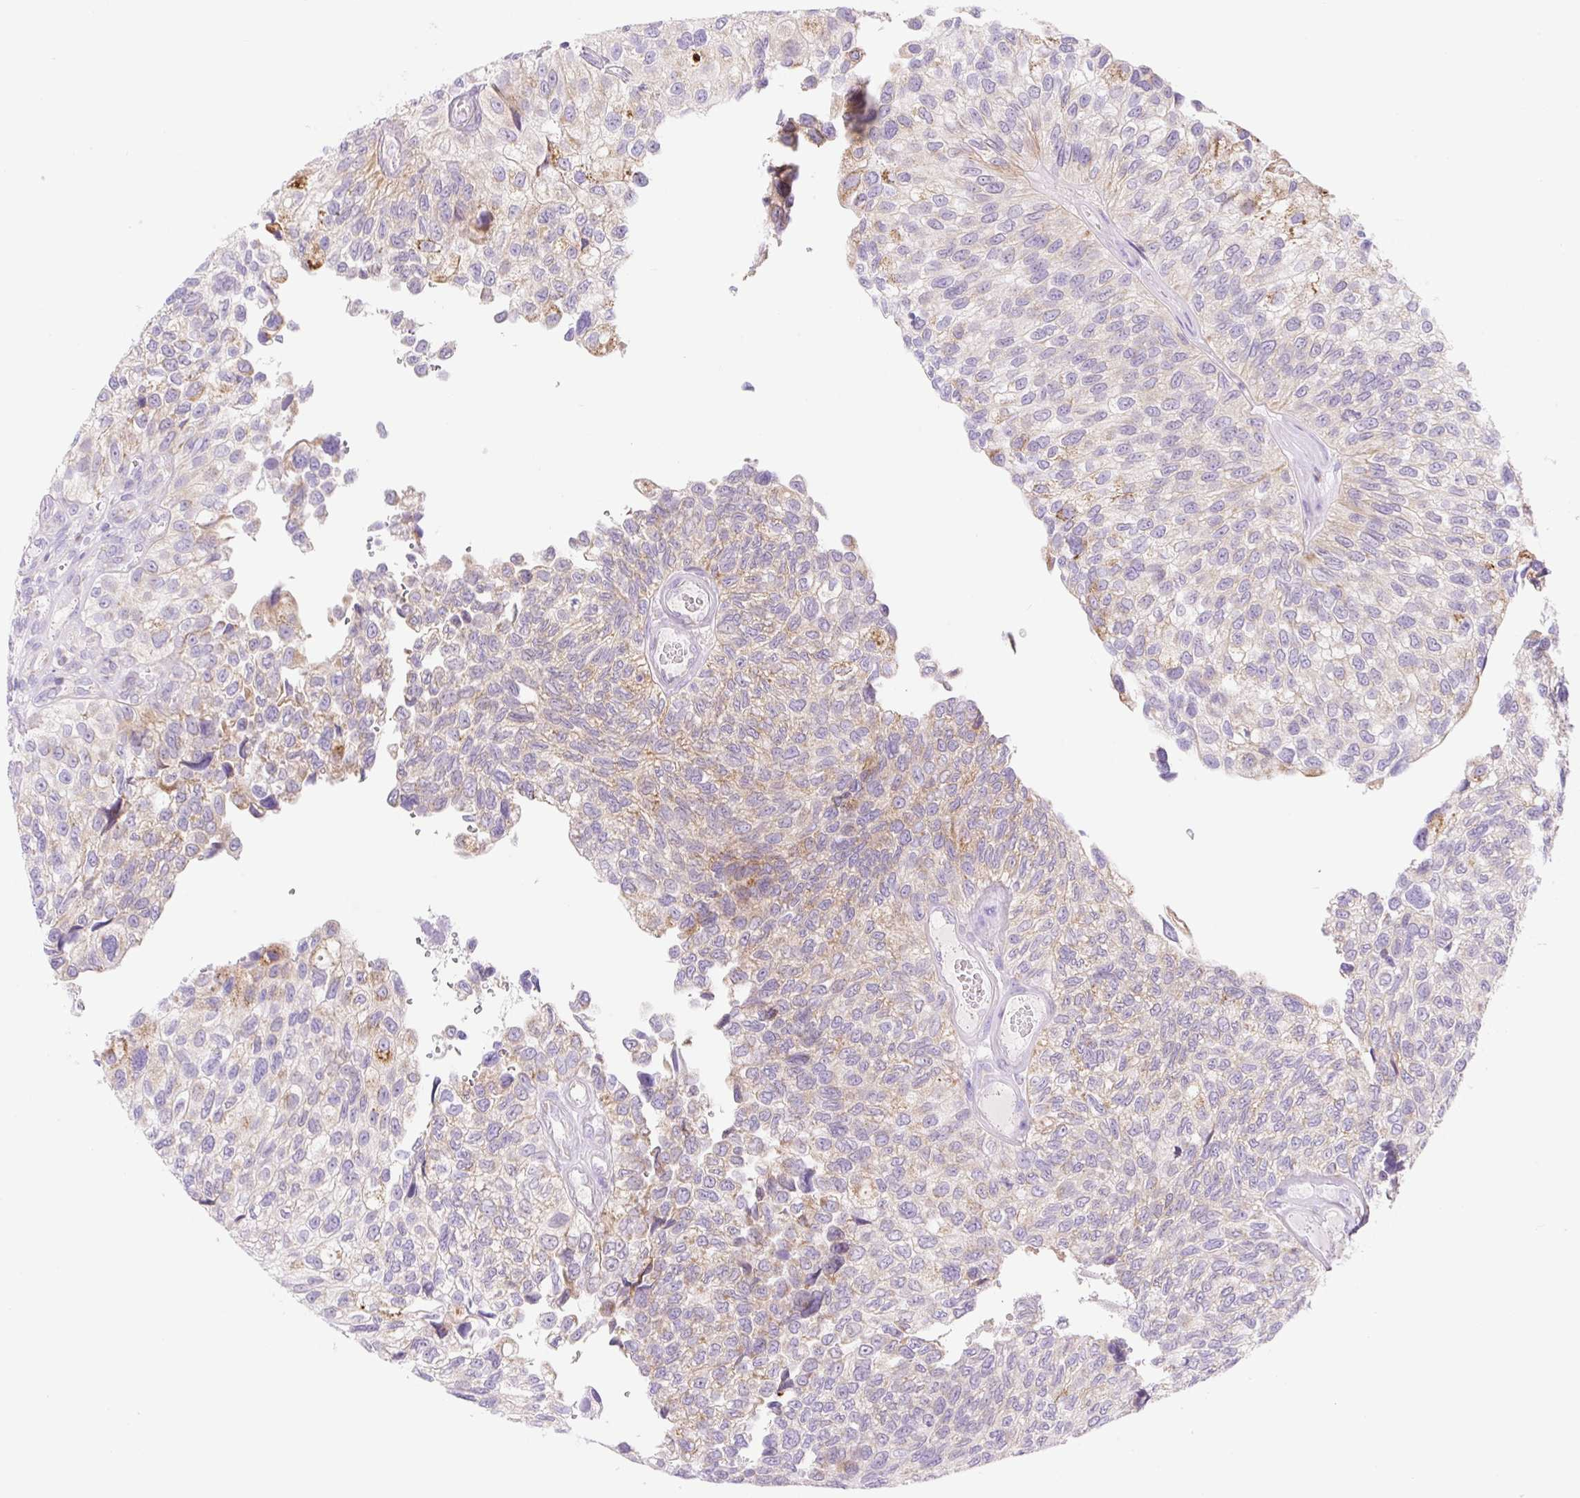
{"staining": {"intensity": "weak", "quantity": "25%-75%", "location": "cytoplasmic/membranous"}, "tissue": "urothelial cancer", "cell_type": "Tumor cells", "image_type": "cancer", "snomed": [{"axis": "morphology", "description": "Urothelial carcinoma, NOS"}, {"axis": "topography", "description": "Urinary bladder"}], "caption": "Immunohistochemistry (IHC) of urothelial cancer exhibits low levels of weak cytoplasmic/membranous staining in approximately 25%-75% of tumor cells.", "gene": "FOCAD", "patient": {"sex": "male", "age": 87}}